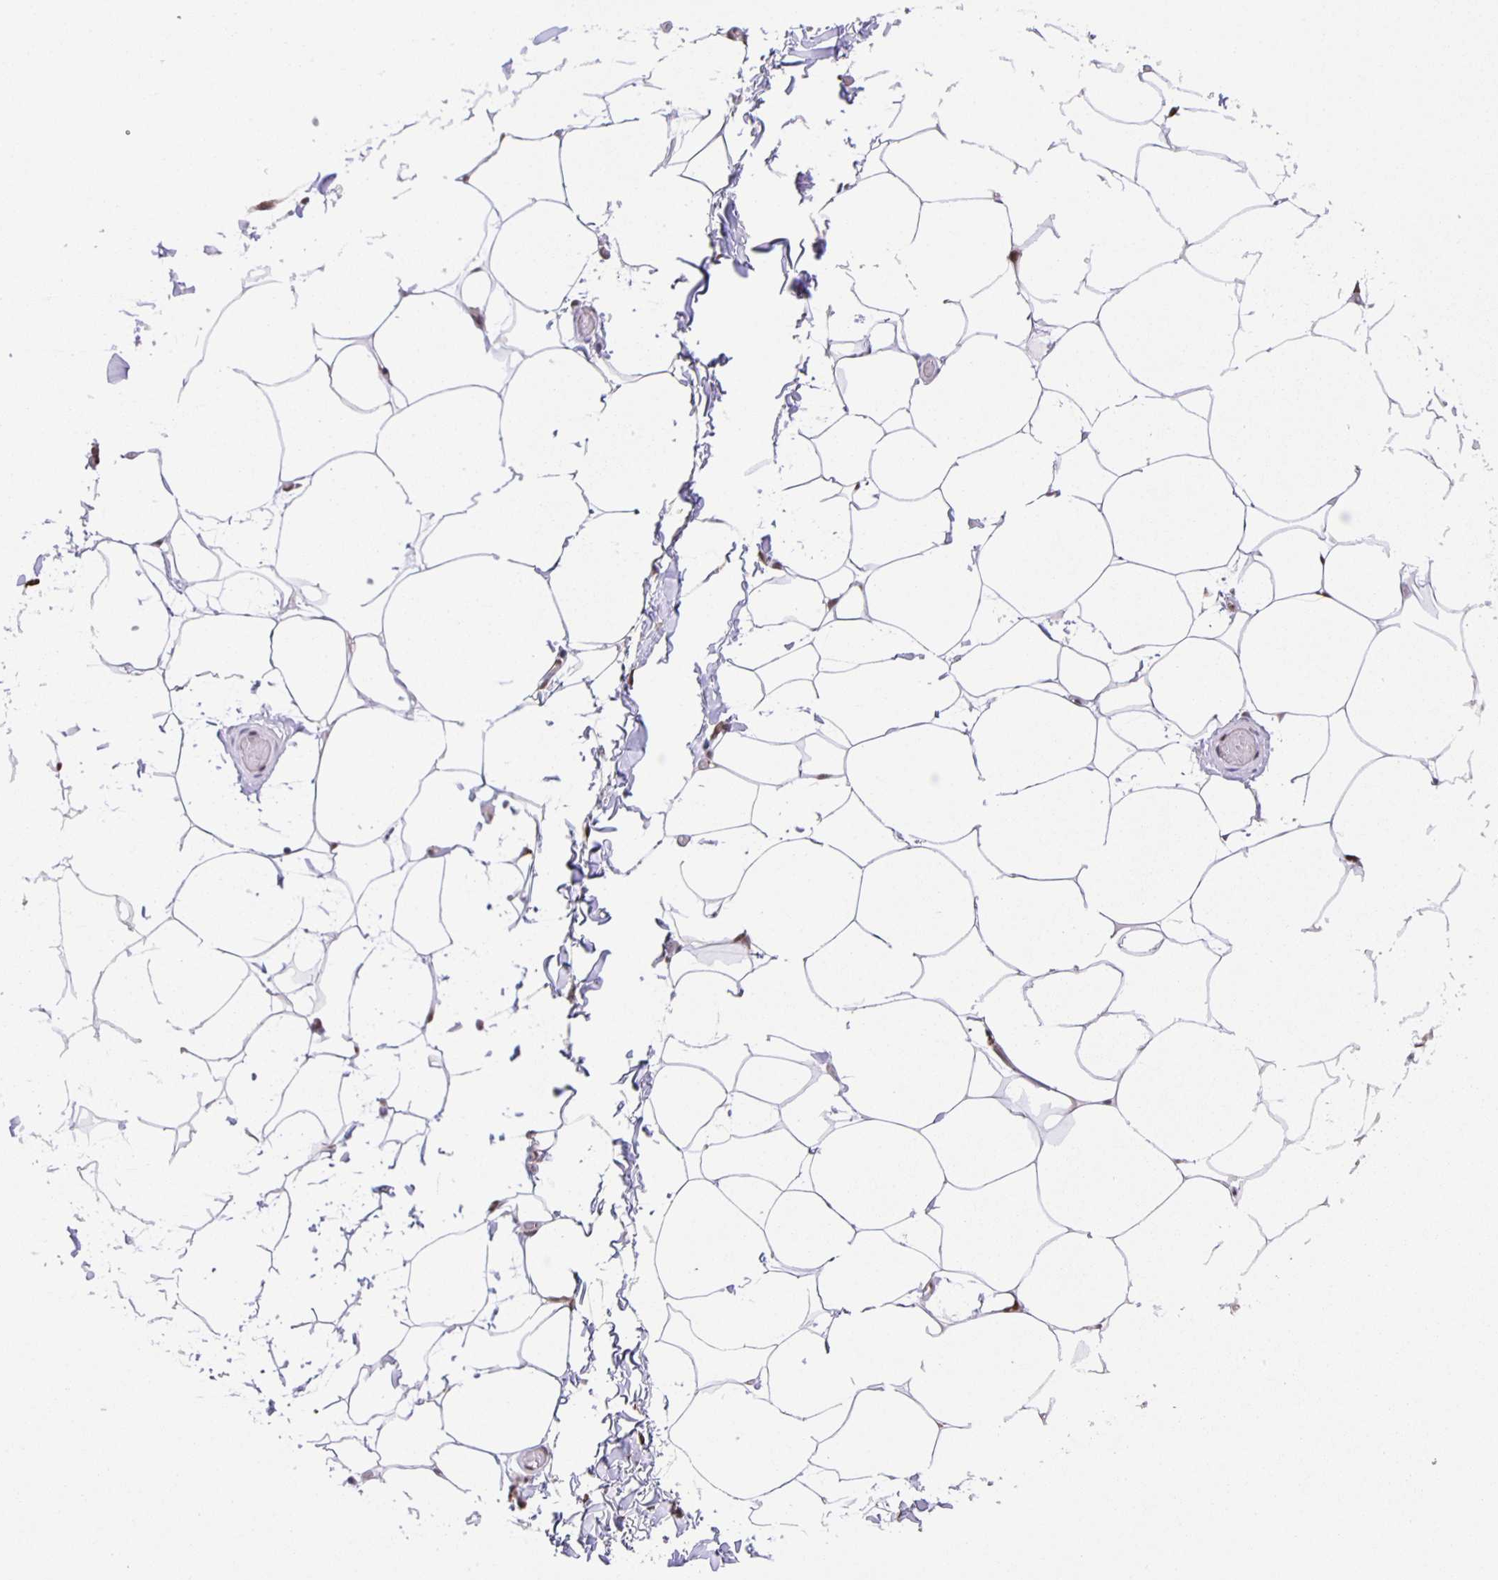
{"staining": {"intensity": "negative", "quantity": "none", "location": "none"}, "tissue": "adipose tissue", "cell_type": "Adipocytes", "image_type": "normal", "snomed": [{"axis": "morphology", "description": "Normal tissue, NOS"}, {"axis": "topography", "description": "Soft tissue"}, {"axis": "topography", "description": "Adipose tissue"}, {"axis": "topography", "description": "Vascular tissue"}, {"axis": "topography", "description": "Peripheral nerve tissue"}], "caption": "This micrograph is of unremarkable adipose tissue stained with IHC to label a protein in brown with the nuclei are counter-stained blue. There is no staining in adipocytes.", "gene": "ZRANB2", "patient": {"sex": "male", "age": 29}}